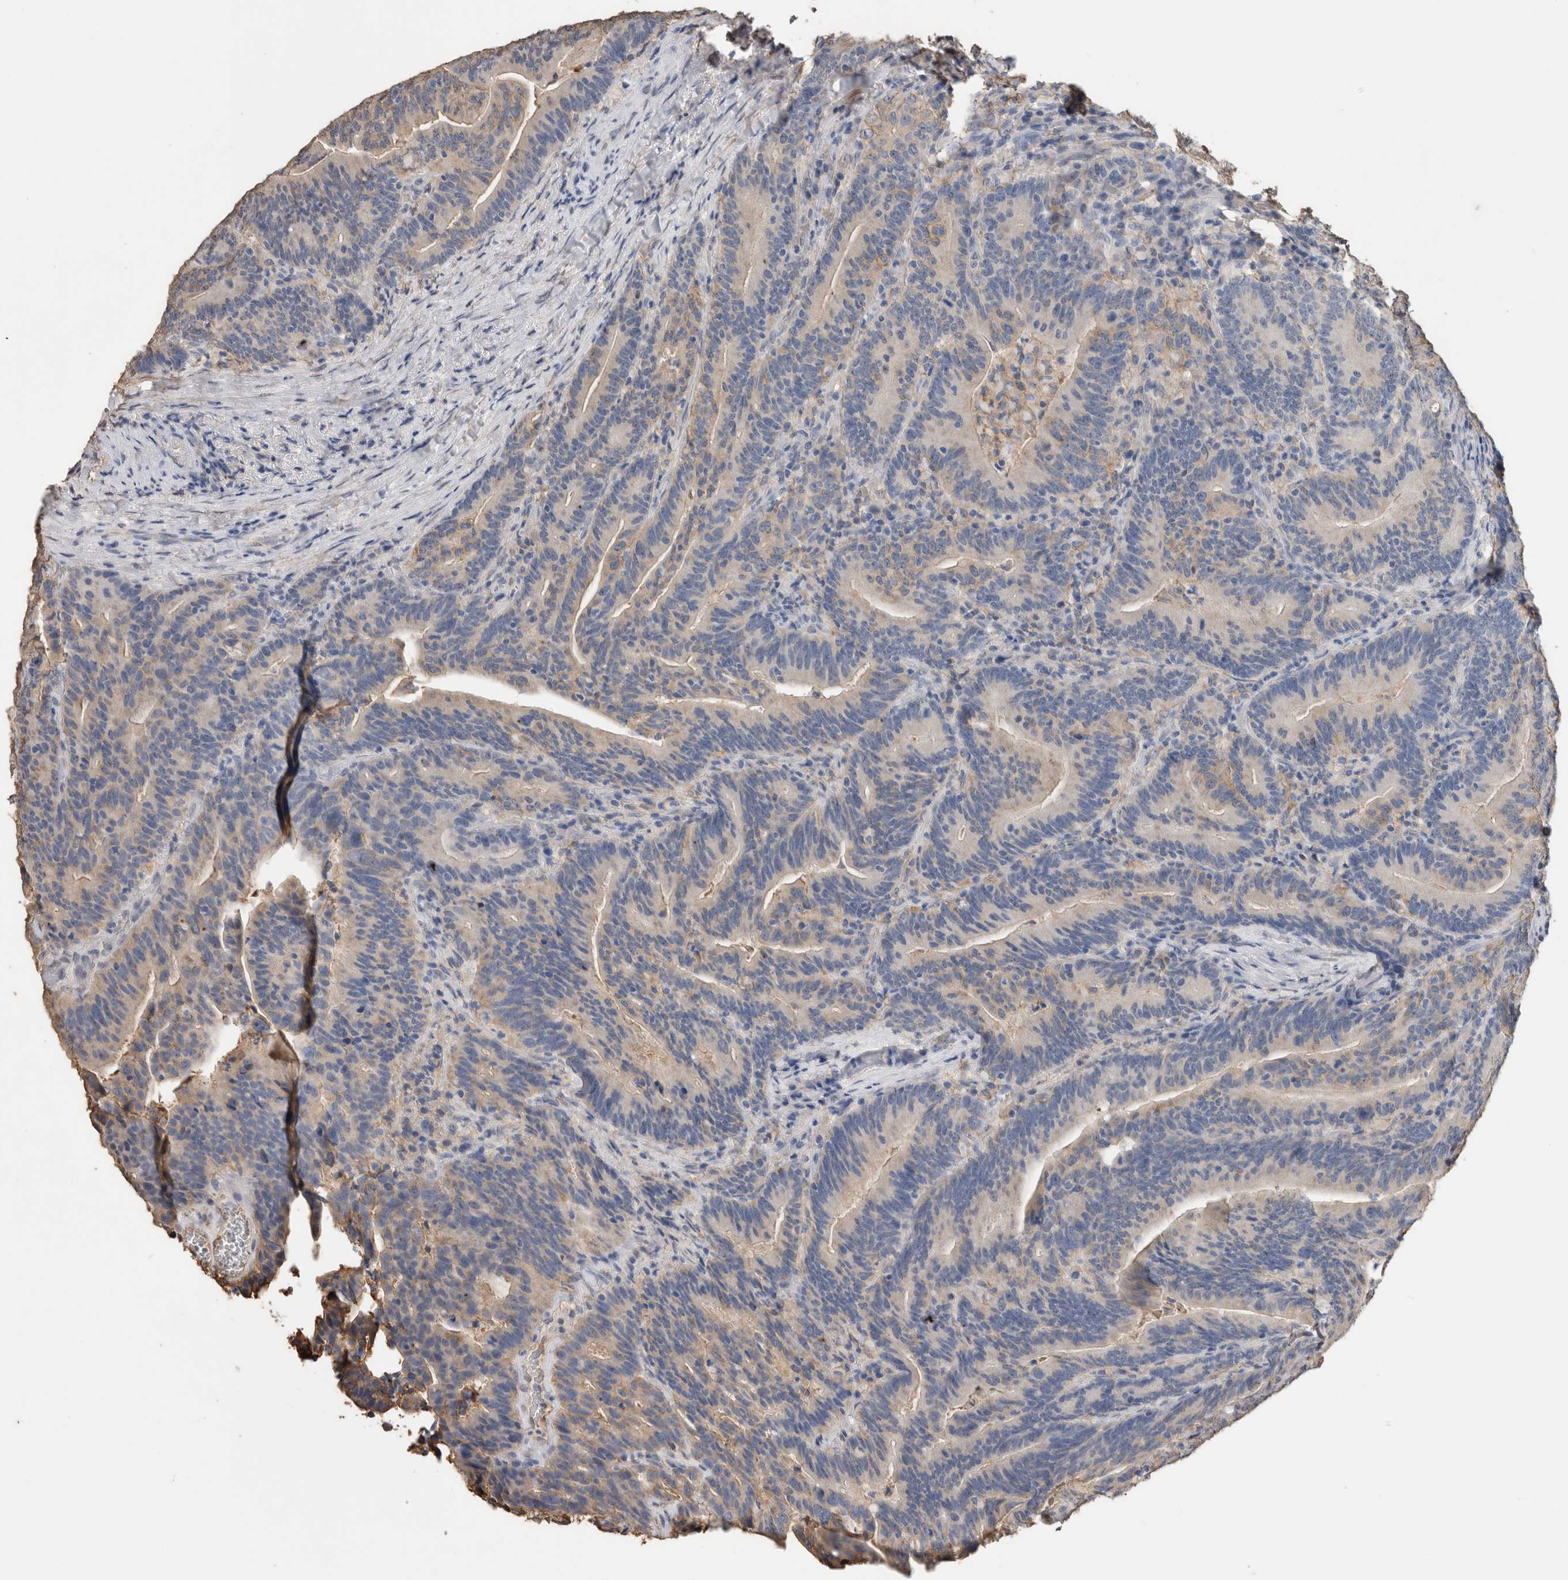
{"staining": {"intensity": "negative", "quantity": "none", "location": "none"}, "tissue": "colorectal cancer", "cell_type": "Tumor cells", "image_type": "cancer", "snomed": [{"axis": "morphology", "description": "Adenocarcinoma, NOS"}, {"axis": "topography", "description": "Colon"}], "caption": "Immunohistochemistry (IHC) histopathology image of human colorectal cancer (adenocarcinoma) stained for a protein (brown), which displays no positivity in tumor cells.", "gene": "S100A10", "patient": {"sex": "female", "age": 66}}